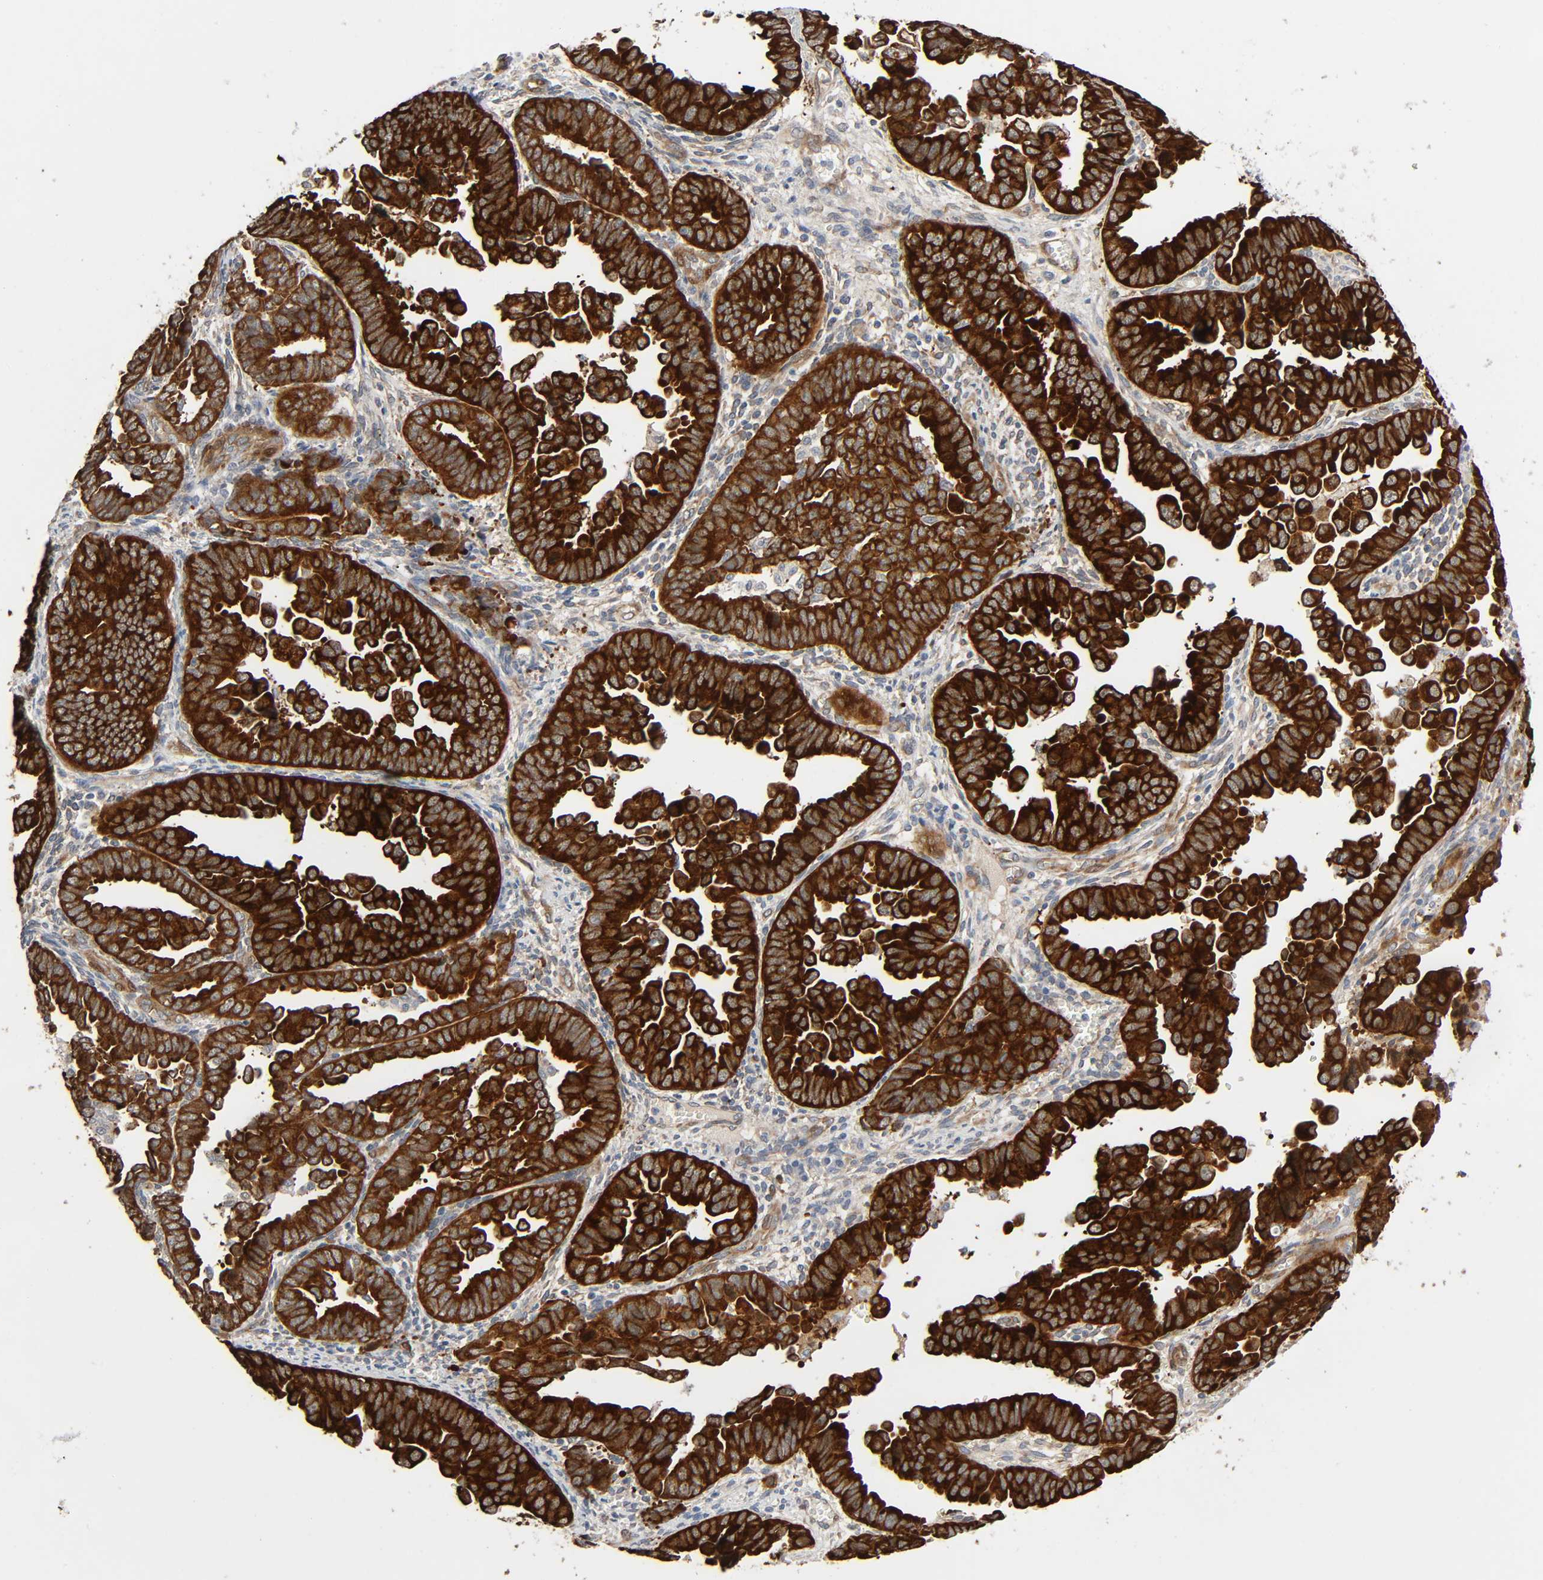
{"staining": {"intensity": "strong", "quantity": ">75%", "location": "cytoplasmic/membranous"}, "tissue": "endometrial cancer", "cell_type": "Tumor cells", "image_type": "cancer", "snomed": [{"axis": "morphology", "description": "Adenocarcinoma, NOS"}, {"axis": "topography", "description": "Endometrium"}], "caption": "Human adenocarcinoma (endometrial) stained with a brown dye exhibits strong cytoplasmic/membranous positive expression in approximately >75% of tumor cells.", "gene": "PTK2", "patient": {"sex": "female", "age": 75}}